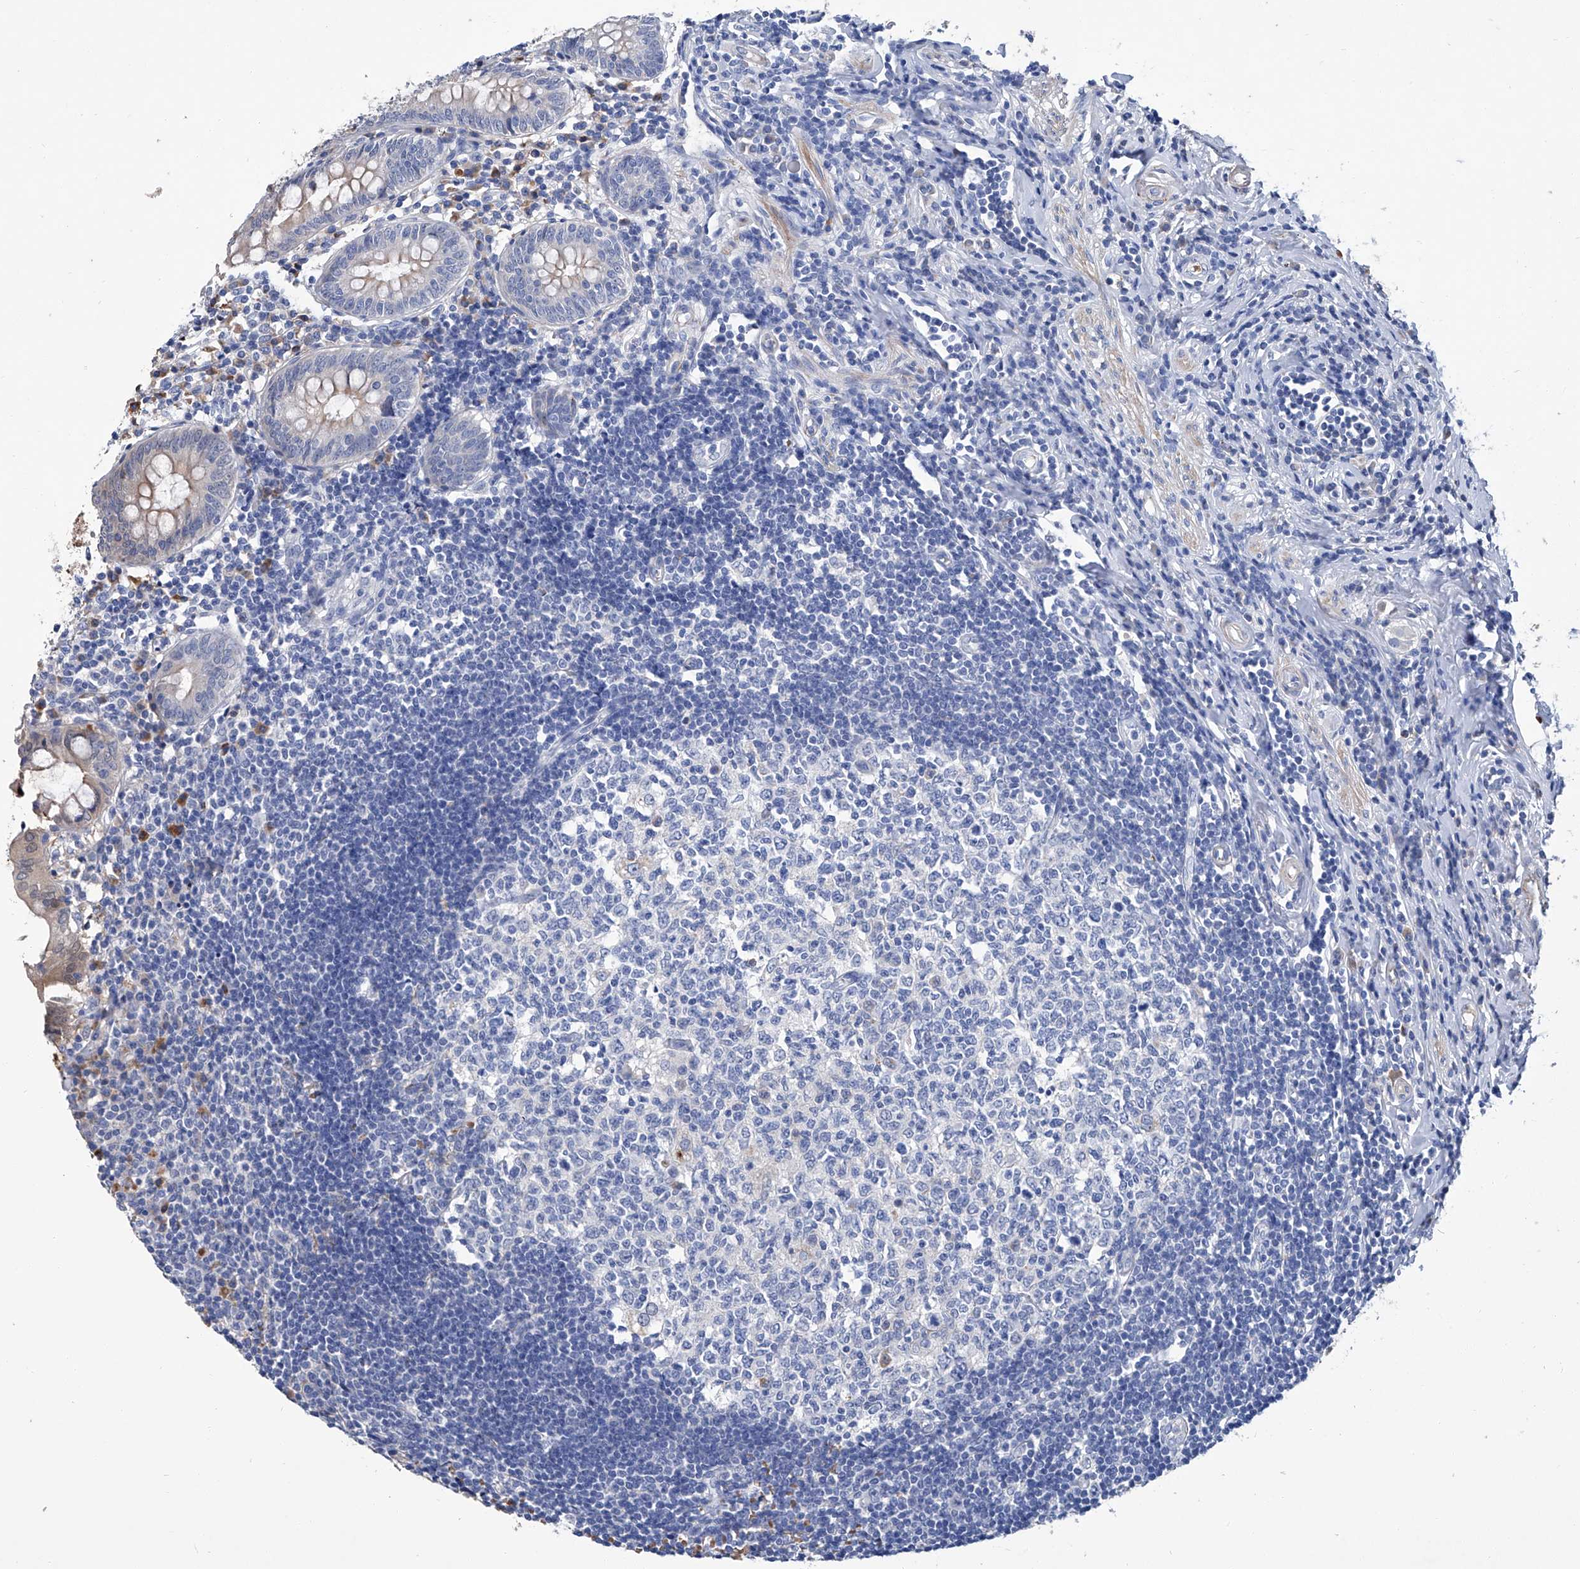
{"staining": {"intensity": "weak", "quantity": "25%-75%", "location": "cytoplasmic/membranous"}, "tissue": "appendix", "cell_type": "Glandular cells", "image_type": "normal", "snomed": [{"axis": "morphology", "description": "Normal tissue, NOS"}, {"axis": "topography", "description": "Appendix"}], "caption": "Immunohistochemistry (IHC) (DAB (3,3'-diaminobenzidine)) staining of benign appendix displays weak cytoplasmic/membranous protein expression in approximately 25%-75% of glandular cells.", "gene": "GPT", "patient": {"sex": "female", "age": 54}}